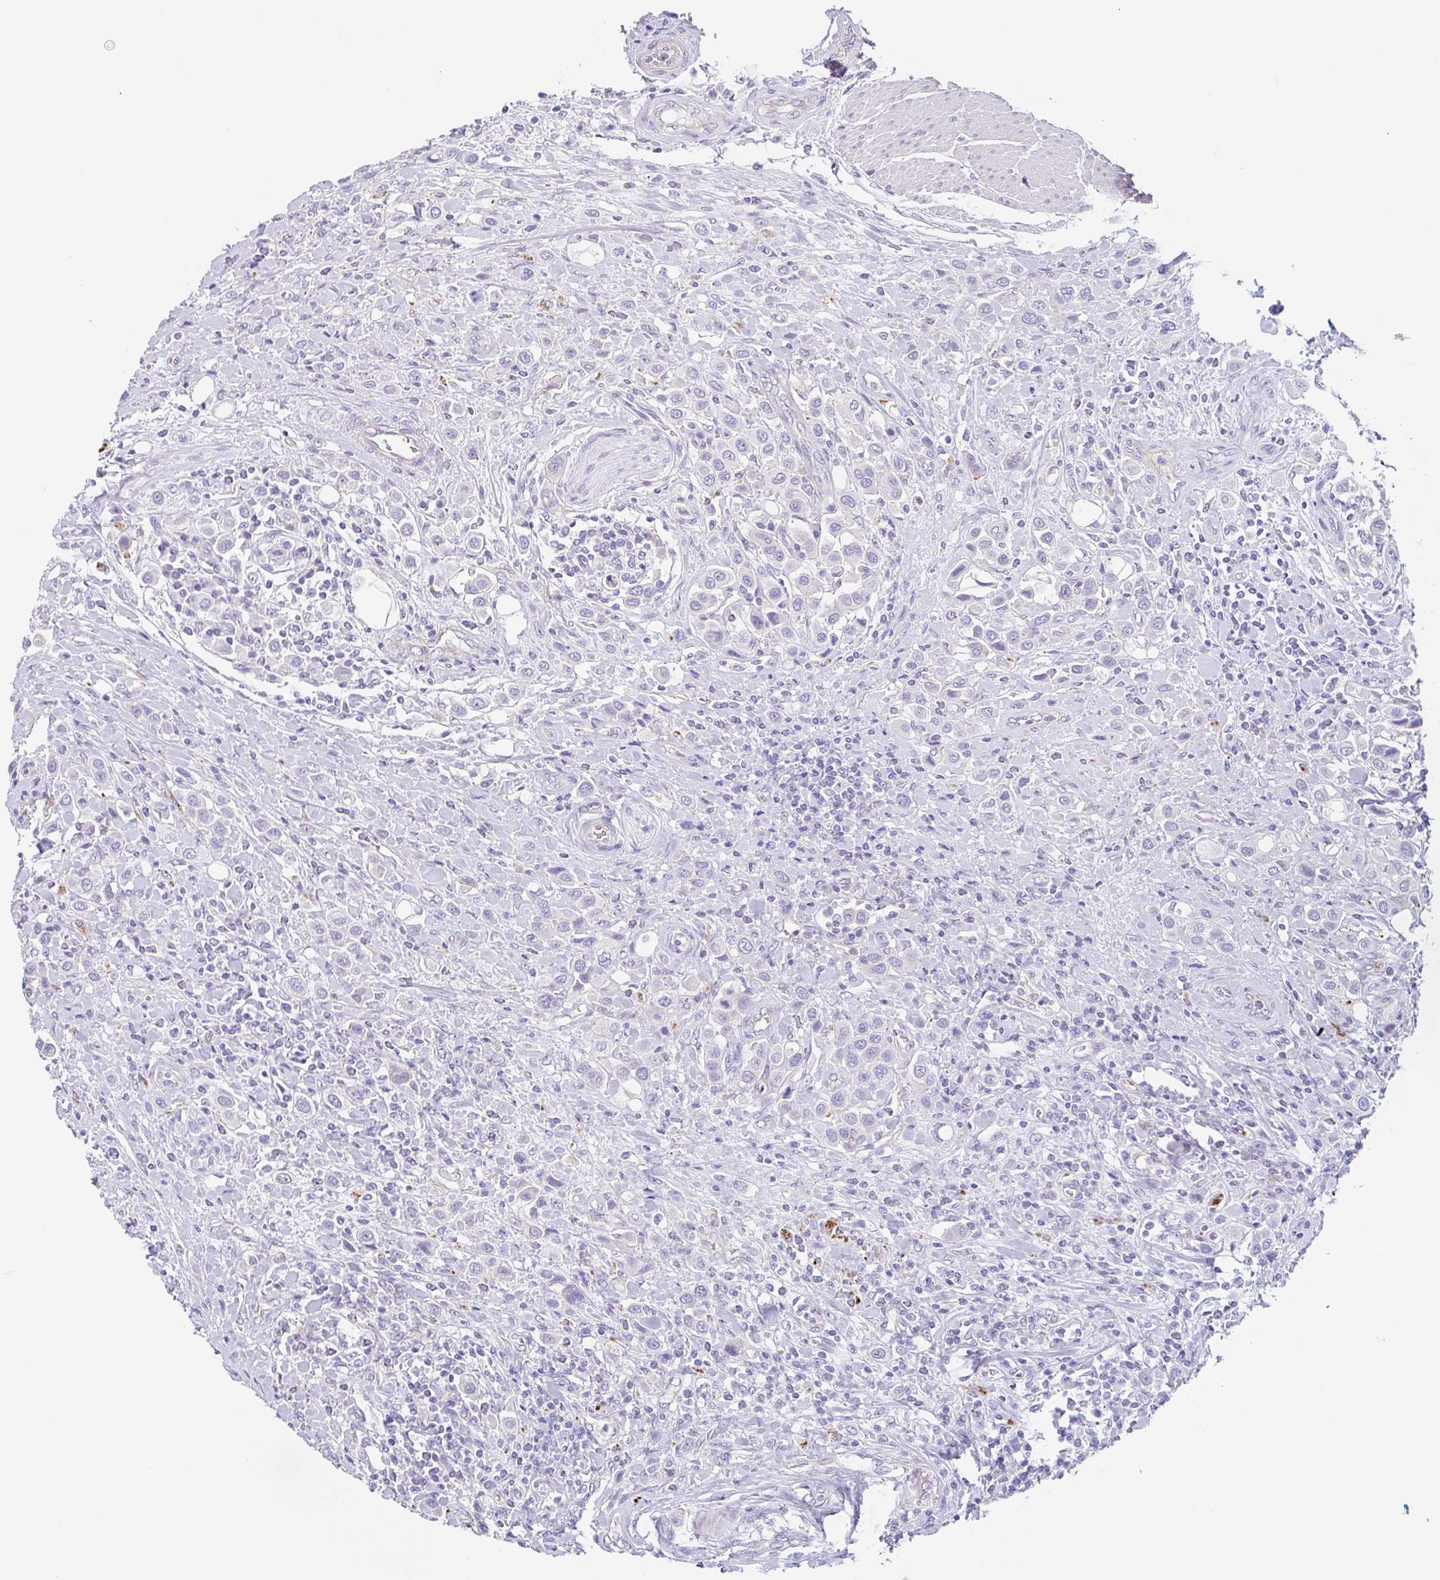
{"staining": {"intensity": "negative", "quantity": "none", "location": "none"}, "tissue": "urothelial cancer", "cell_type": "Tumor cells", "image_type": "cancer", "snomed": [{"axis": "morphology", "description": "Urothelial carcinoma, High grade"}, {"axis": "topography", "description": "Urinary bladder"}], "caption": "Immunohistochemistry micrograph of neoplastic tissue: human urothelial cancer stained with DAB demonstrates no significant protein staining in tumor cells. (DAB (3,3'-diaminobenzidine) immunohistochemistry with hematoxylin counter stain).", "gene": "LENG9", "patient": {"sex": "male", "age": 50}}